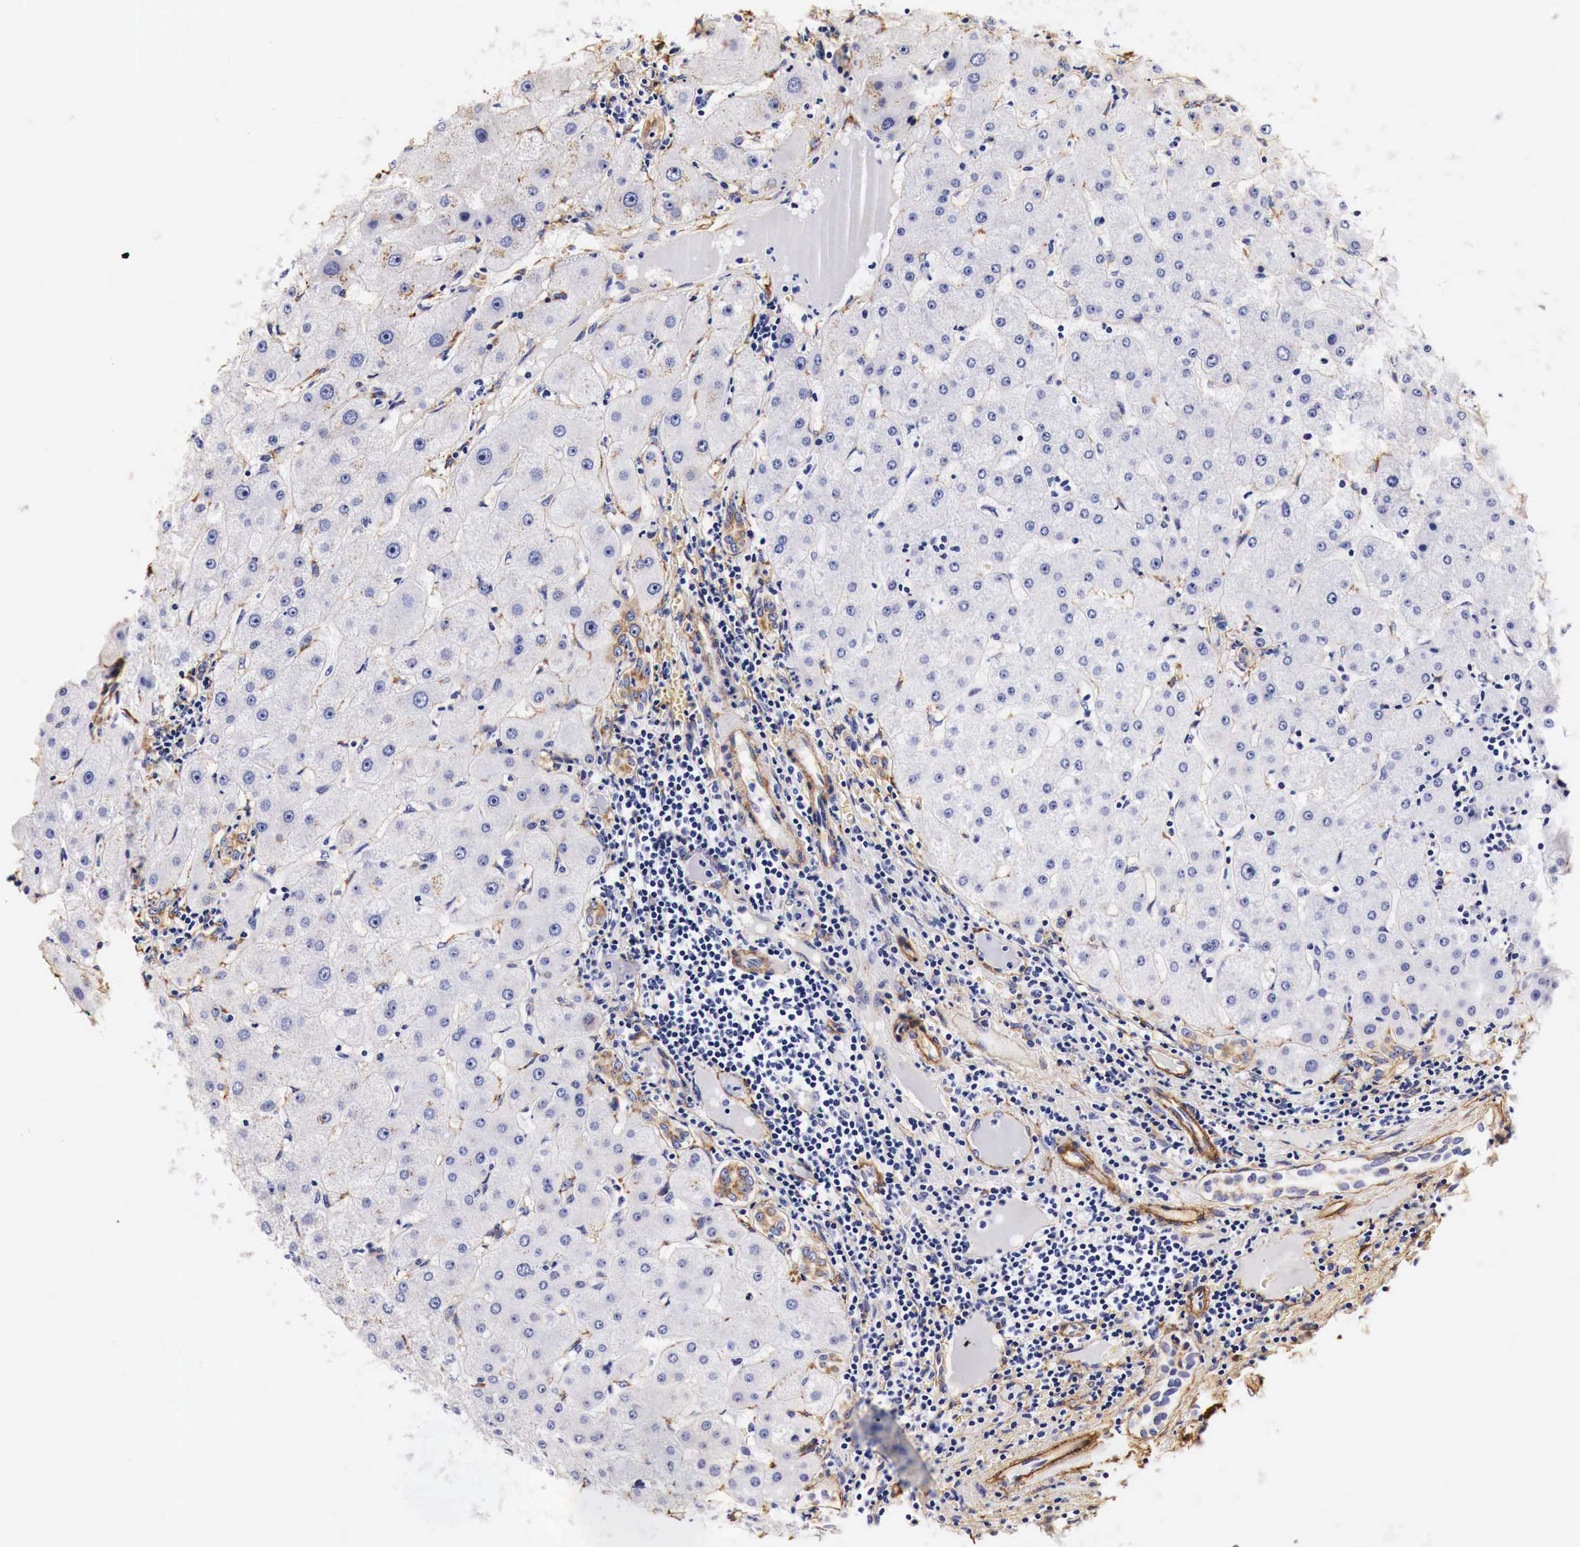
{"staining": {"intensity": "negative", "quantity": "none", "location": "none"}, "tissue": "liver", "cell_type": "Cholangiocytes", "image_type": "normal", "snomed": [{"axis": "morphology", "description": "Normal tissue, NOS"}, {"axis": "topography", "description": "Liver"}], "caption": "This is an immunohistochemistry image of normal liver. There is no staining in cholangiocytes.", "gene": "LAMB2", "patient": {"sex": "female", "age": 79}}